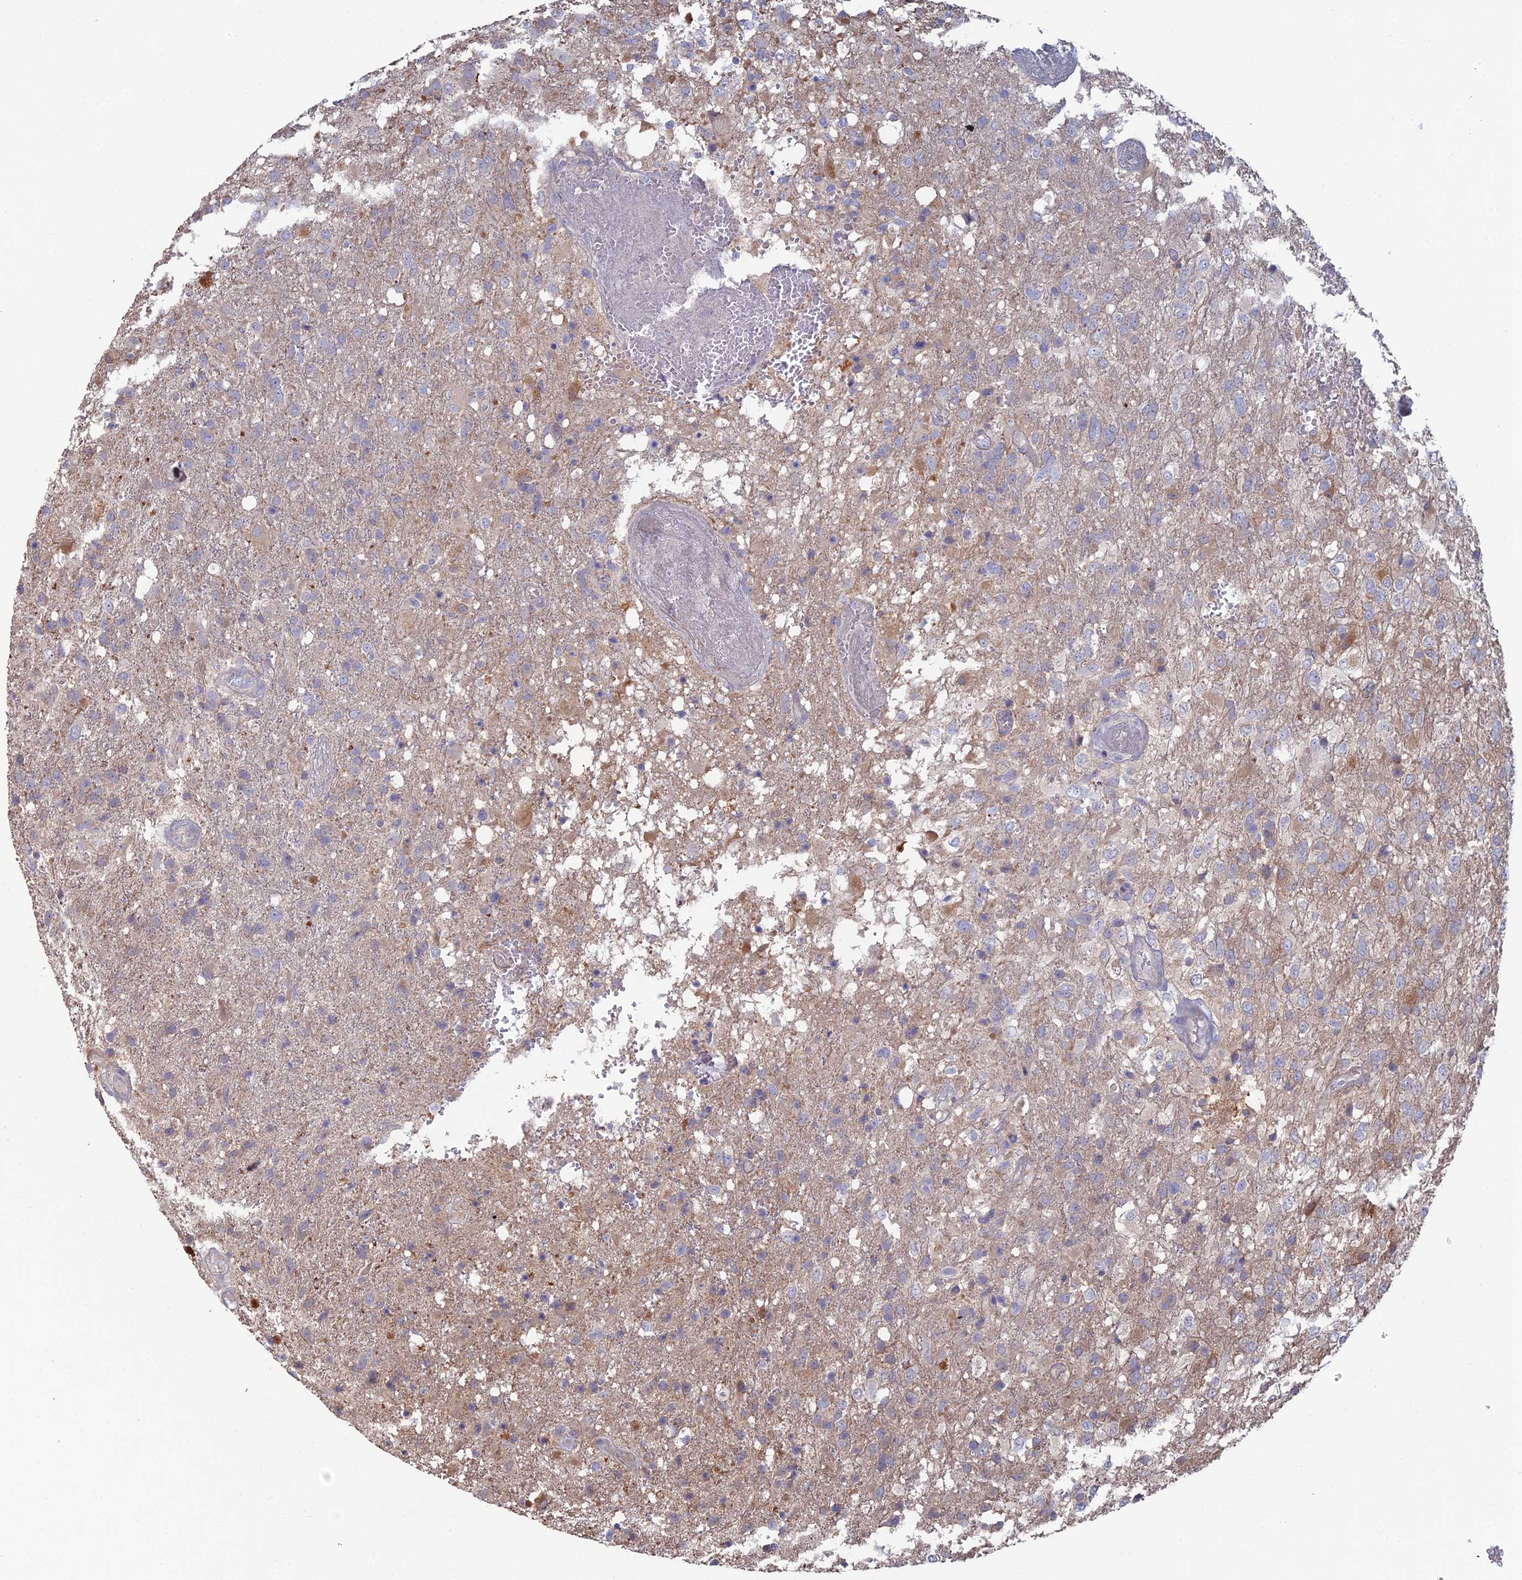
{"staining": {"intensity": "negative", "quantity": "none", "location": "none"}, "tissue": "glioma", "cell_type": "Tumor cells", "image_type": "cancer", "snomed": [{"axis": "morphology", "description": "Glioma, malignant, High grade"}, {"axis": "topography", "description": "Brain"}], "caption": "This image is of malignant glioma (high-grade) stained with IHC to label a protein in brown with the nuclei are counter-stained blue. There is no expression in tumor cells.", "gene": "ARL16", "patient": {"sex": "female", "age": 74}}